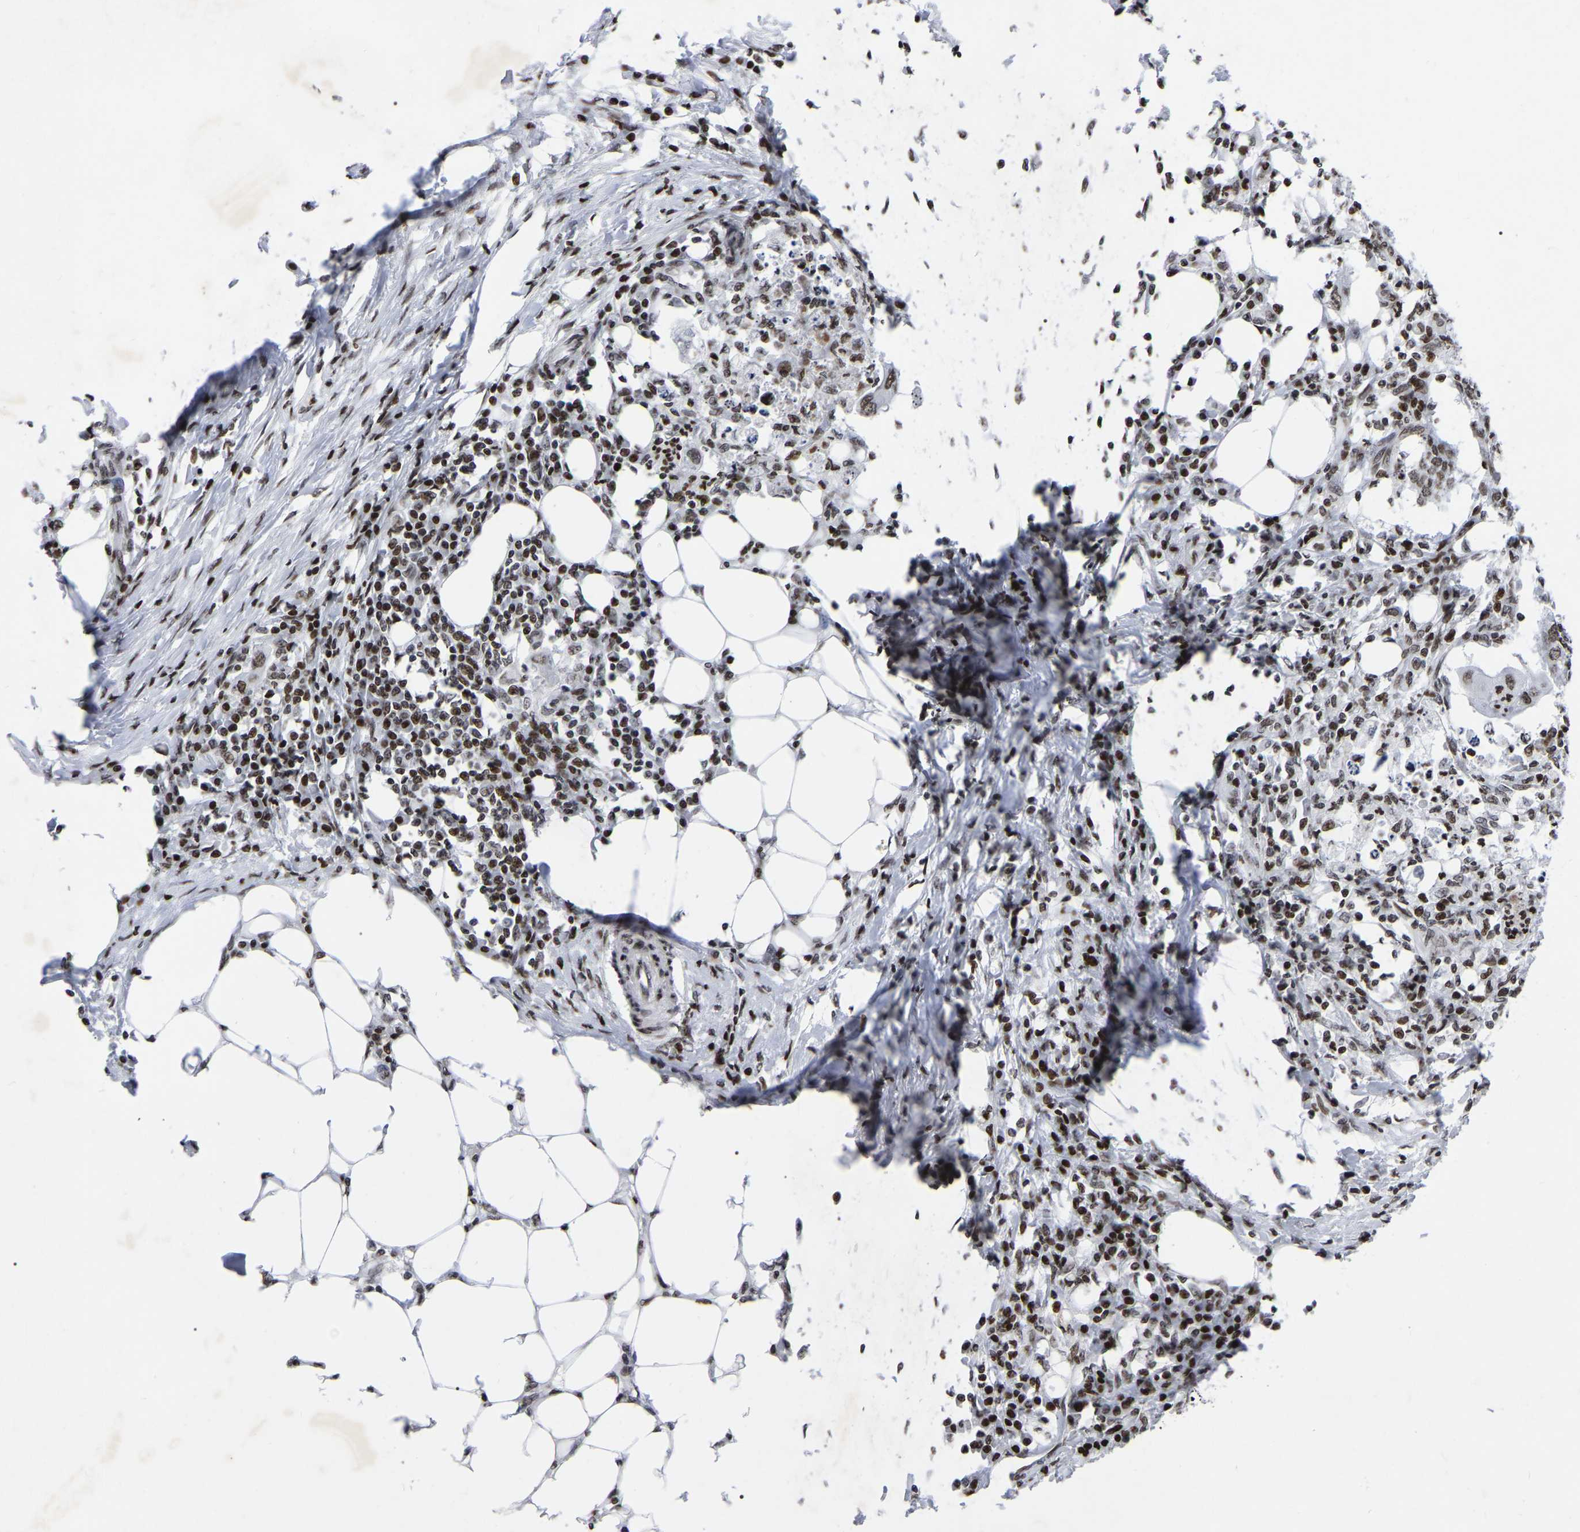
{"staining": {"intensity": "moderate", "quantity": ">75%", "location": "nuclear"}, "tissue": "colorectal cancer", "cell_type": "Tumor cells", "image_type": "cancer", "snomed": [{"axis": "morphology", "description": "Adenocarcinoma, NOS"}, {"axis": "topography", "description": "Colon"}], "caption": "Immunohistochemistry (IHC) histopathology image of human colorectal adenocarcinoma stained for a protein (brown), which displays medium levels of moderate nuclear positivity in approximately >75% of tumor cells.", "gene": "PRCC", "patient": {"sex": "male", "age": 71}}